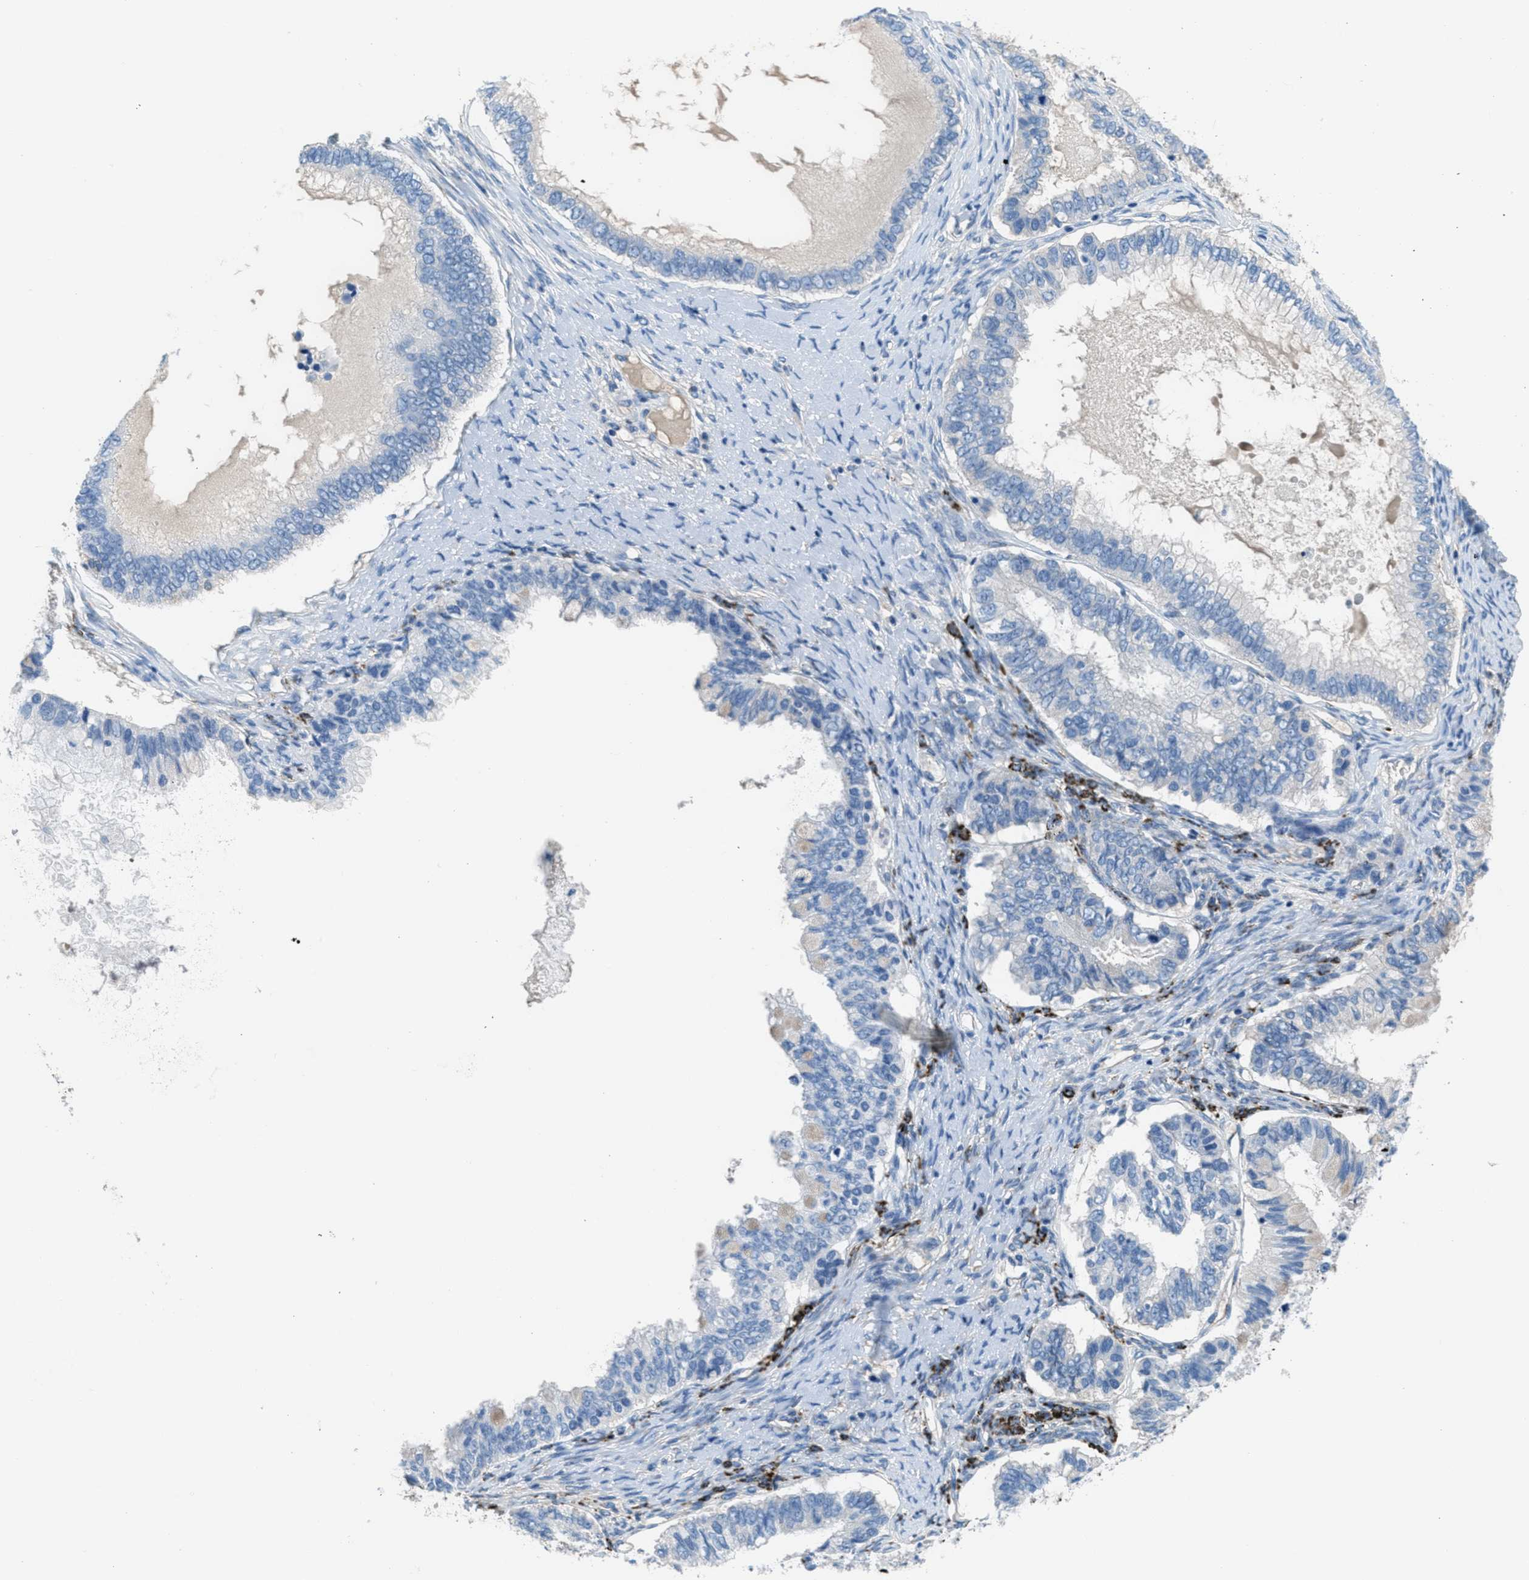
{"staining": {"intensity": "negative", "quantity": "none", "location": "none"}, "tissue": "ovarian cancer", "cell_type": "Tumor cells", "image_type": "cancer", "snomed": [{"axis": "morphology", "description": "Cystadenocarcinoma, mucinous, NOS"}, {"axis": "topography", "description": "Ovary"}], "caption": "Immunohistochemistry photomicrograph of human ovarian mucinous cystadenocarcinoma stained for a protein (brown), which demonstrates no staining in tumor cells. The staining is performed using DAB brown chromogen with nuclei counter-stained in using hematoxylin.", "gene": "MGARP", "patient": {"sex": "female", "age": 80}}